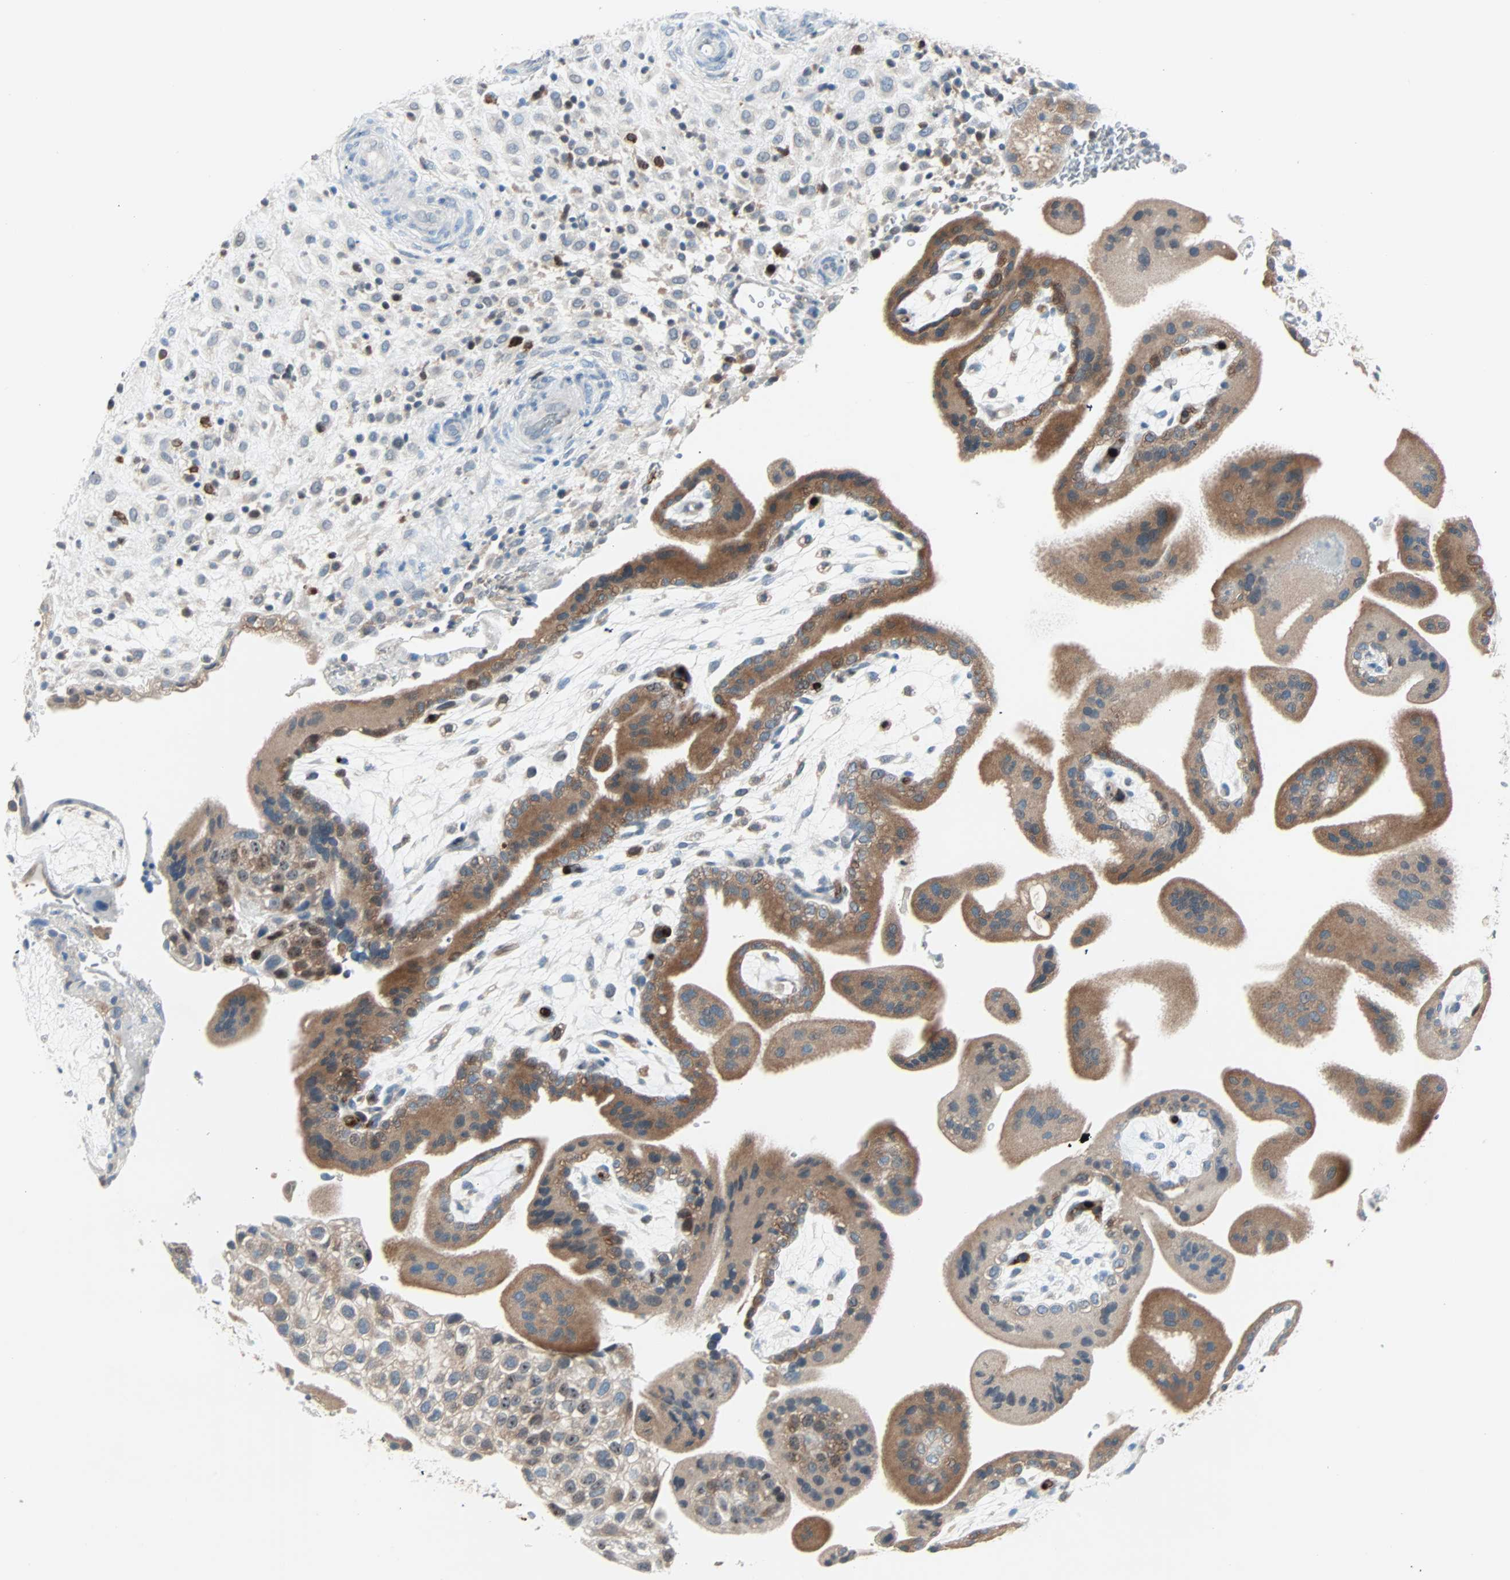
{"staining": {"intensity": "weak", "quantity": "25%-75%", "location": "cytoplasmic/membranous"}, "tissue": "placenta", "cell_type": "Decidual cells", "image_type": "normal", "snomed": [{"axis": "morphology", "description": "Normal tissue, NOS"}, {"axis": "topography", "description": "Placenta"}], "caption": "Immunohistochemistry (IHC) photomicrograph of normal placenta: human placenta stained using immunohistochemistry demonstrates low levels of weak protein expression localized specifically in the cytoplasmic/membranous of decidual cells, appearing as a cytoplasmic/membranous brown color.", "gene": "SMIM8", "patient": {"sex": "female", "age": 35}}